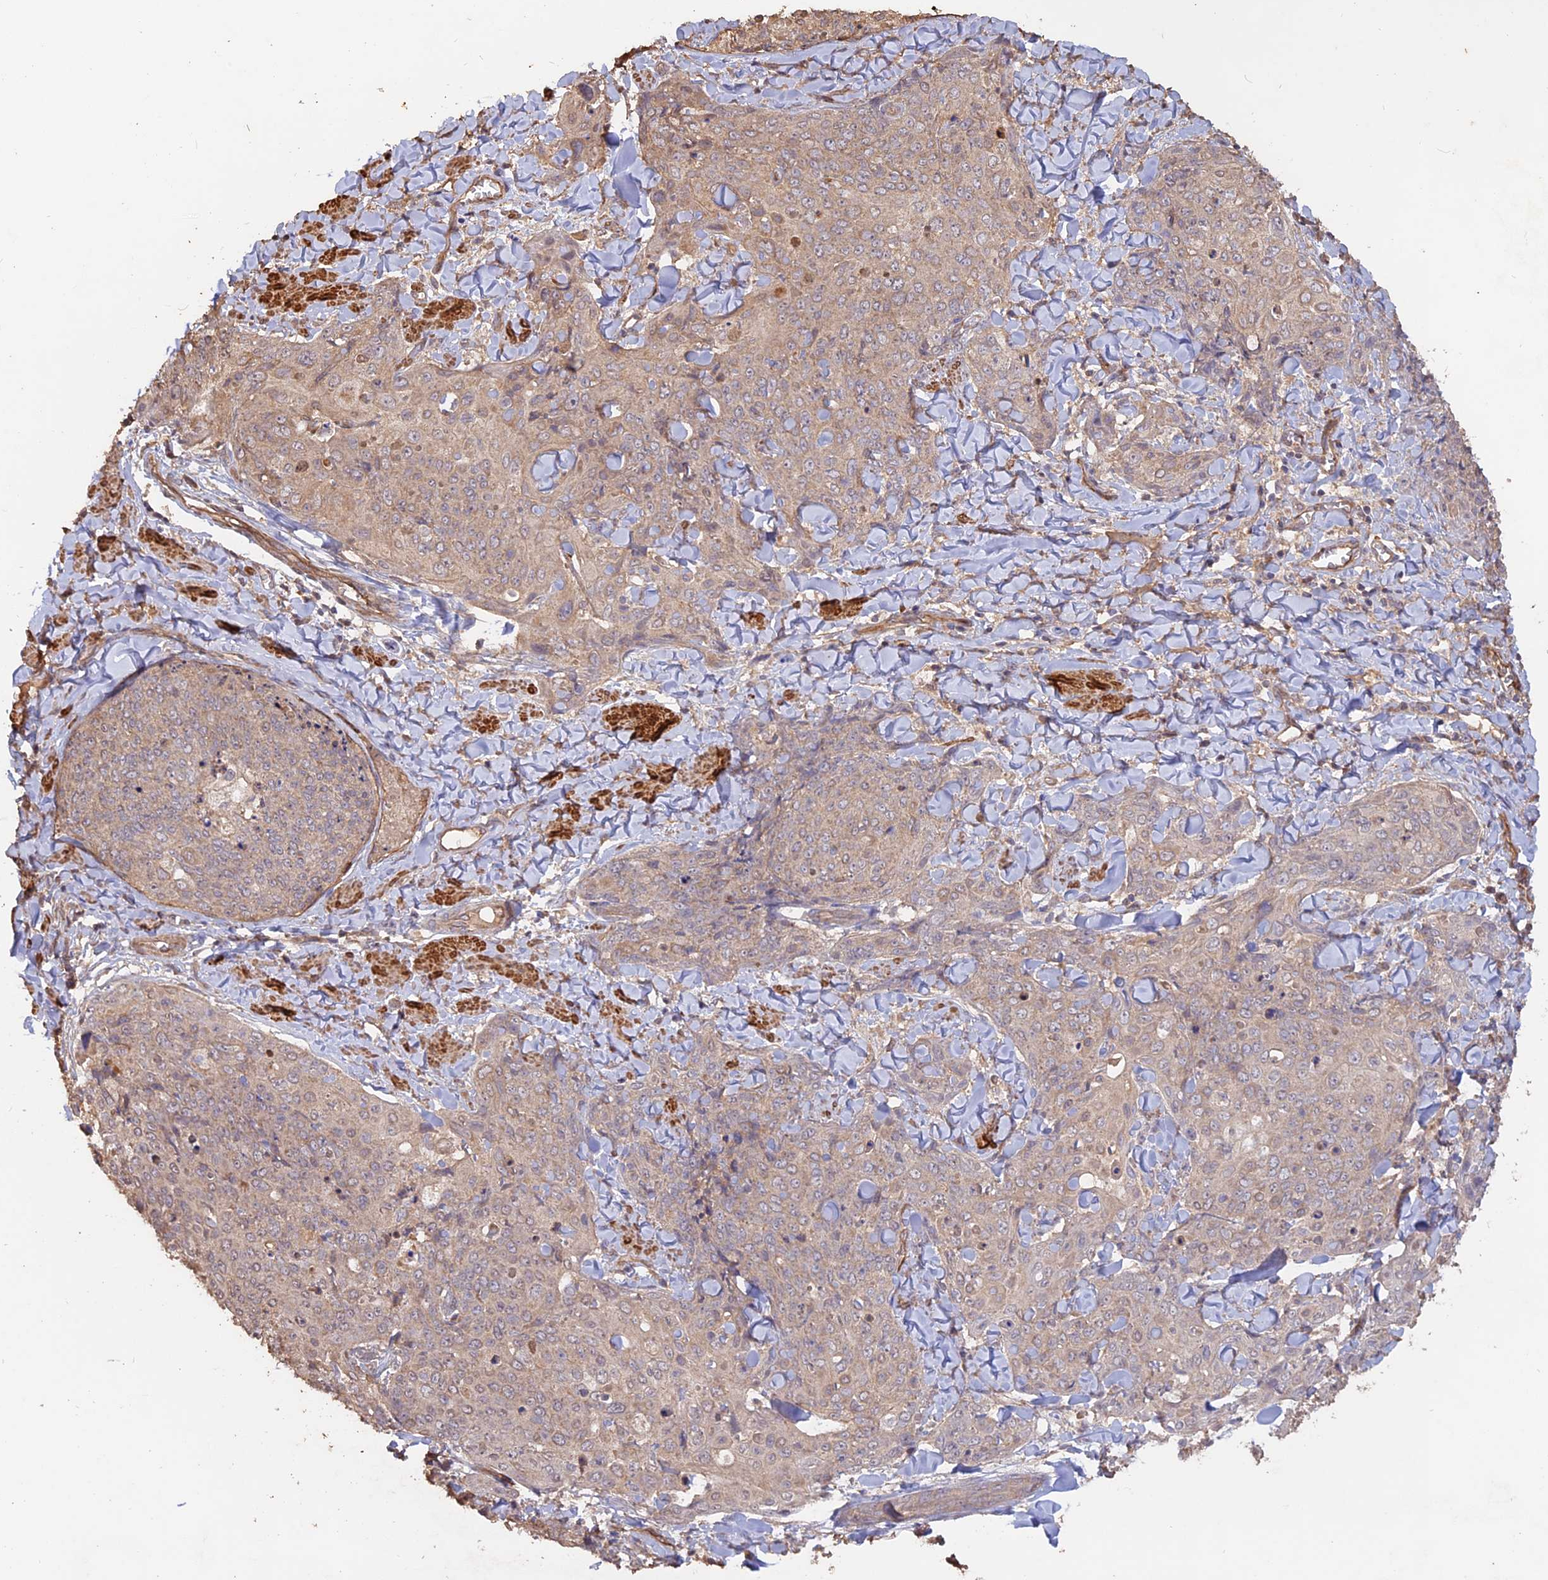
{"staining": {"intensity": "weak", "quantity": "25%-75%", "location": "cytoplasmic/membranous"}, "tissue": "skin cancer", "cell_type": "Tumor cells", "image_type": "cancer", "snomed": [{"axis": "morphology", "description": "Squamous cell carcinoma, NOS"}, {"axis": "topography", "description": "Skin"}, {"axis": "topography", "description": "Vulva"}], "caption": "A micrograph of skin cancer stained for a protein shows weak cytoplasmic/membranous brown staining in tumor cells. Using DAB (brown) and hematoxylin (blue) stains, captured at high magnification using brightfield microscopy.", "gene": "LAYN", "patient": {"sex": "female", "age": 85}}